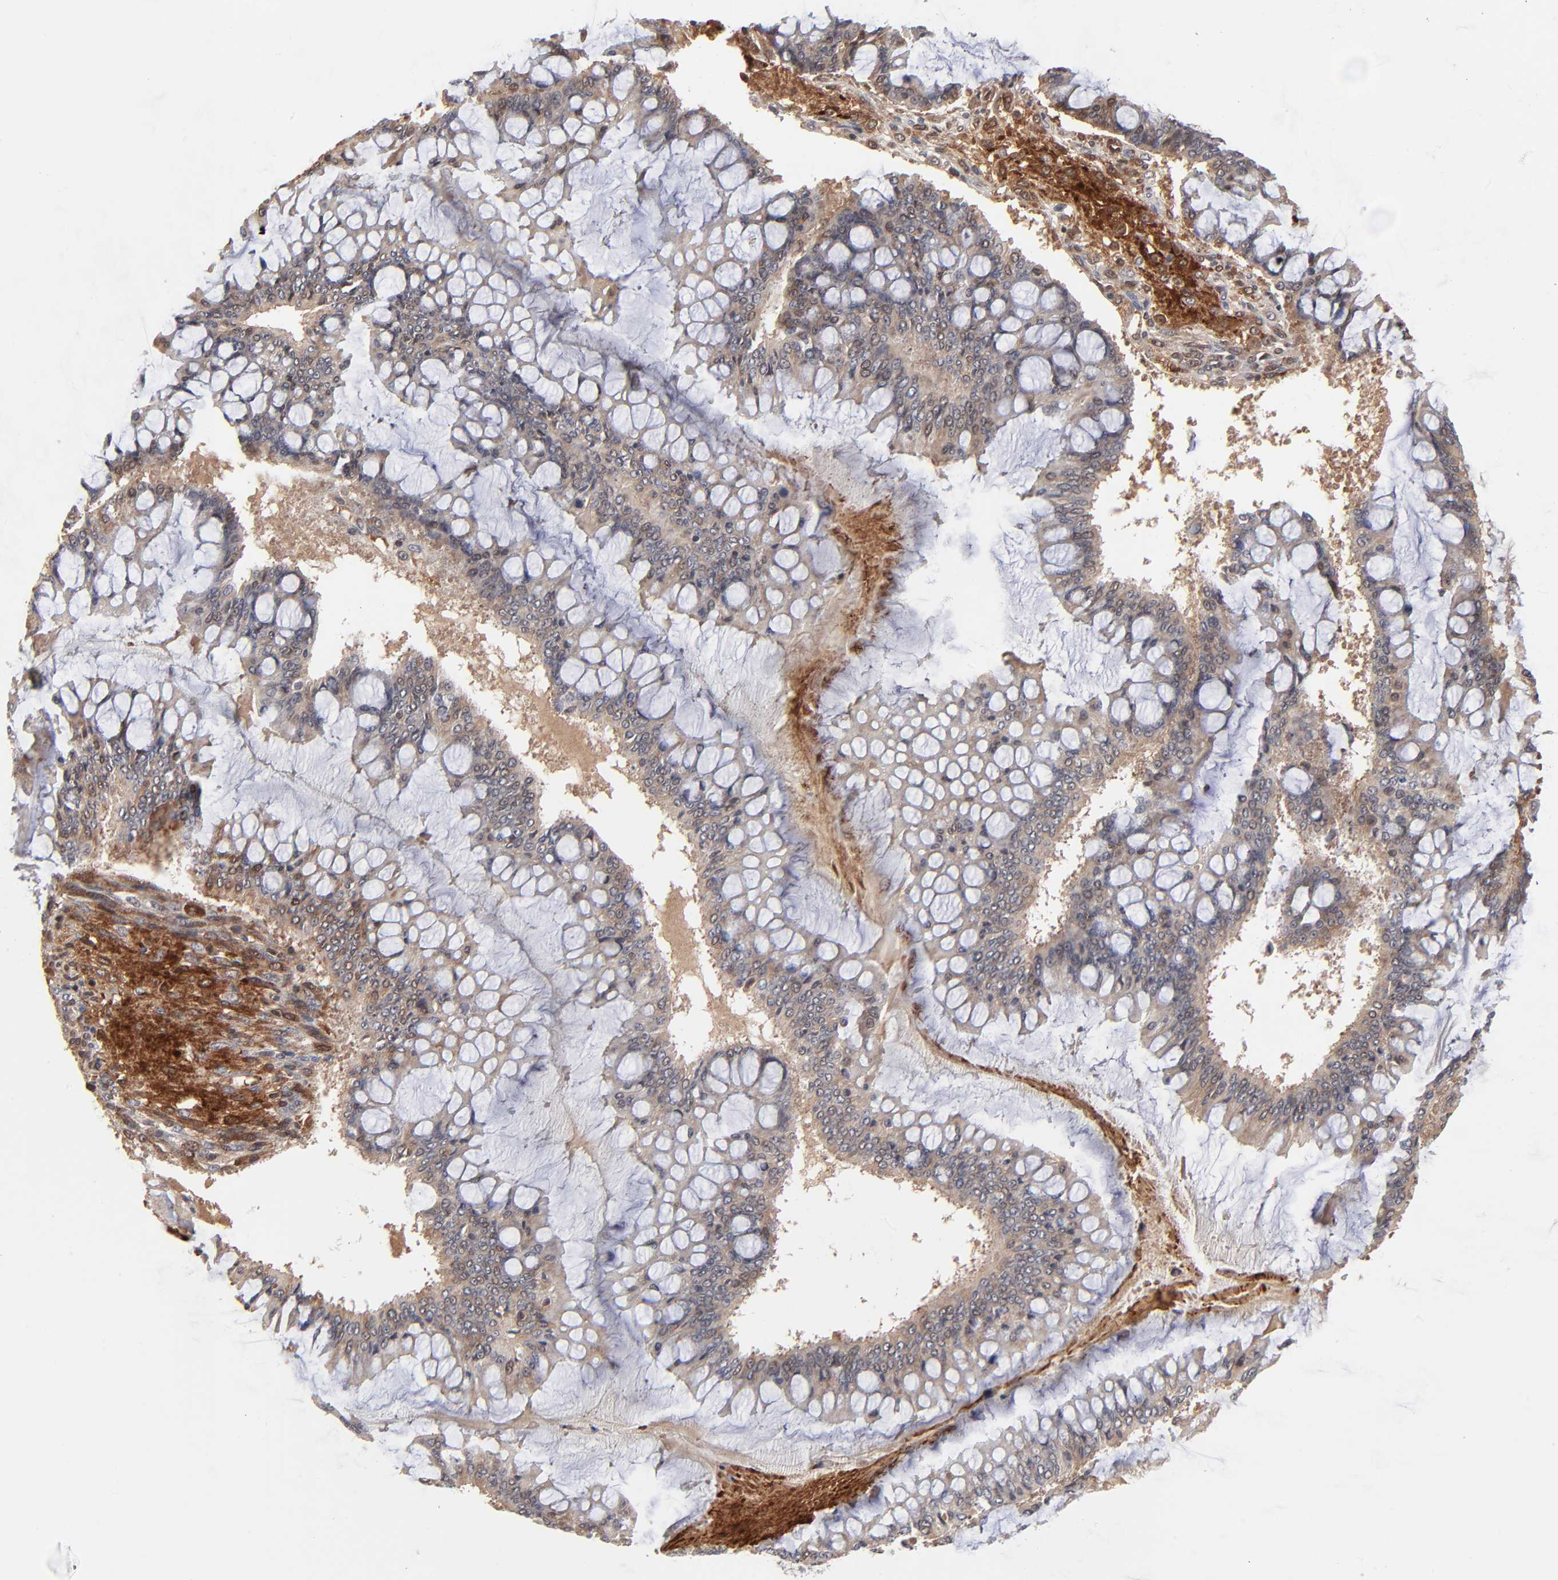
{"staining": {"intensity": "weak", "quantity": "25%-75%", "location": "cytoplasmic/membranous"}, "tissue": "ovarian cancer", "cell_type": "Tumor cells", "image_type": "cancer", "snomed": [{"axis": "morphology", "description": "Cystadenocarcinoma, mucinous, NOS"}, {"axis": "topography", "description": "Ovary"}], "caption": "This histopathology image exhibits IHC staining of mucinous cystadenocarcinoma (ovarian), with low weak cytoplasmic/membranous staining in about 25%-75% of tumor cells.", "gene": "CASP10", "patient": {"sex": "female", "age": 73}}